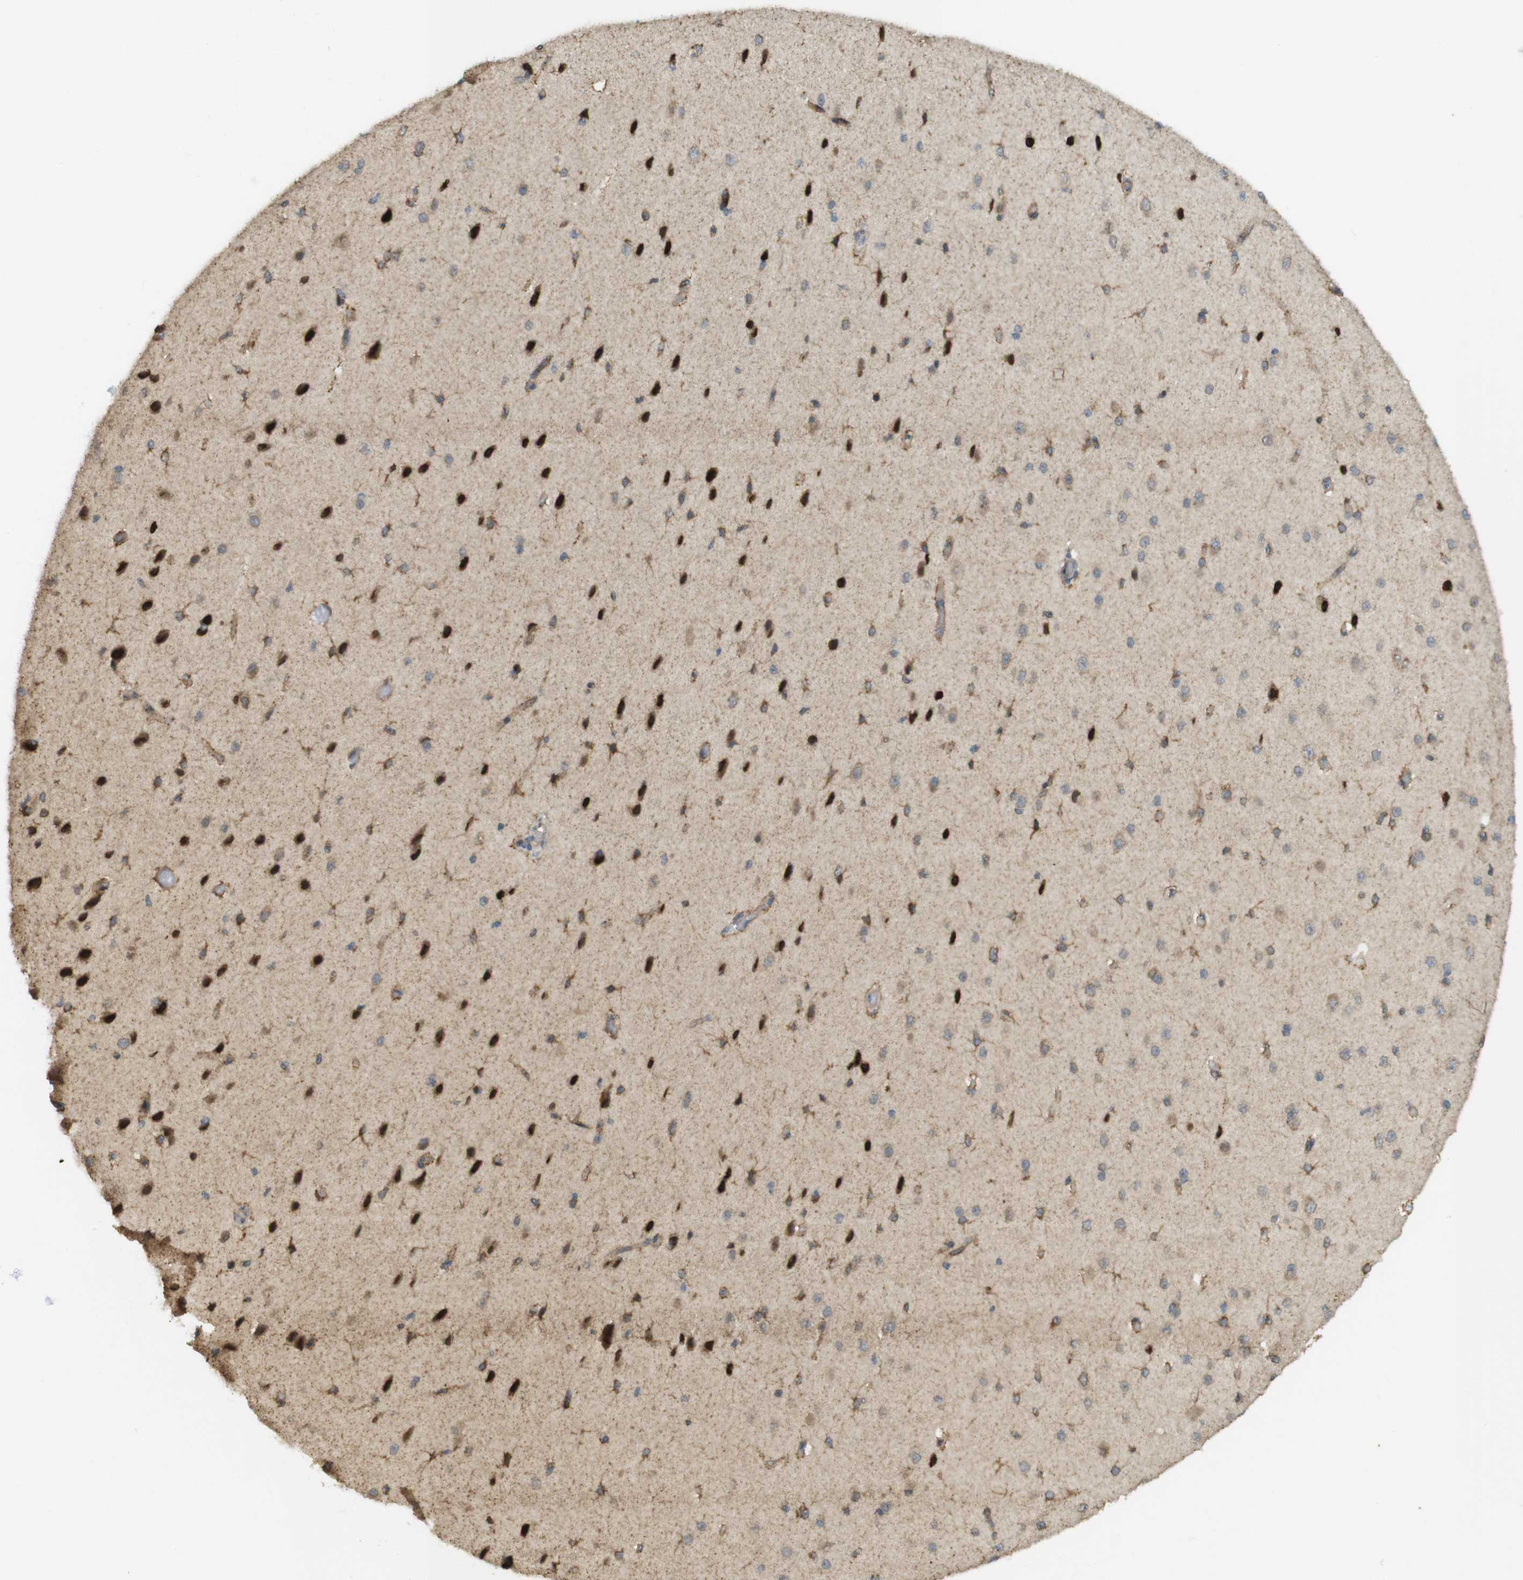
{"staining": {"intensity": "negative", "quantity": "none", "location": "none"}, "tissue": "cerebral cortex", "cell_type": "Endothelial cells", "image_type": "normal", "snomed": [{"axis": "morphology", "description": "Normal tissue, NOS"}, {"axis": "morphology", "description": "Developmental malformation"}, {"axis": "topography", "description": "Cerebral cortex"}], "caption": "A histopathology image of cerebral cortex stained for a protein displays no brown staining in endothelial cells.", "gene": "CLRN3", "patient": {"sex": "female", "age": 30}}